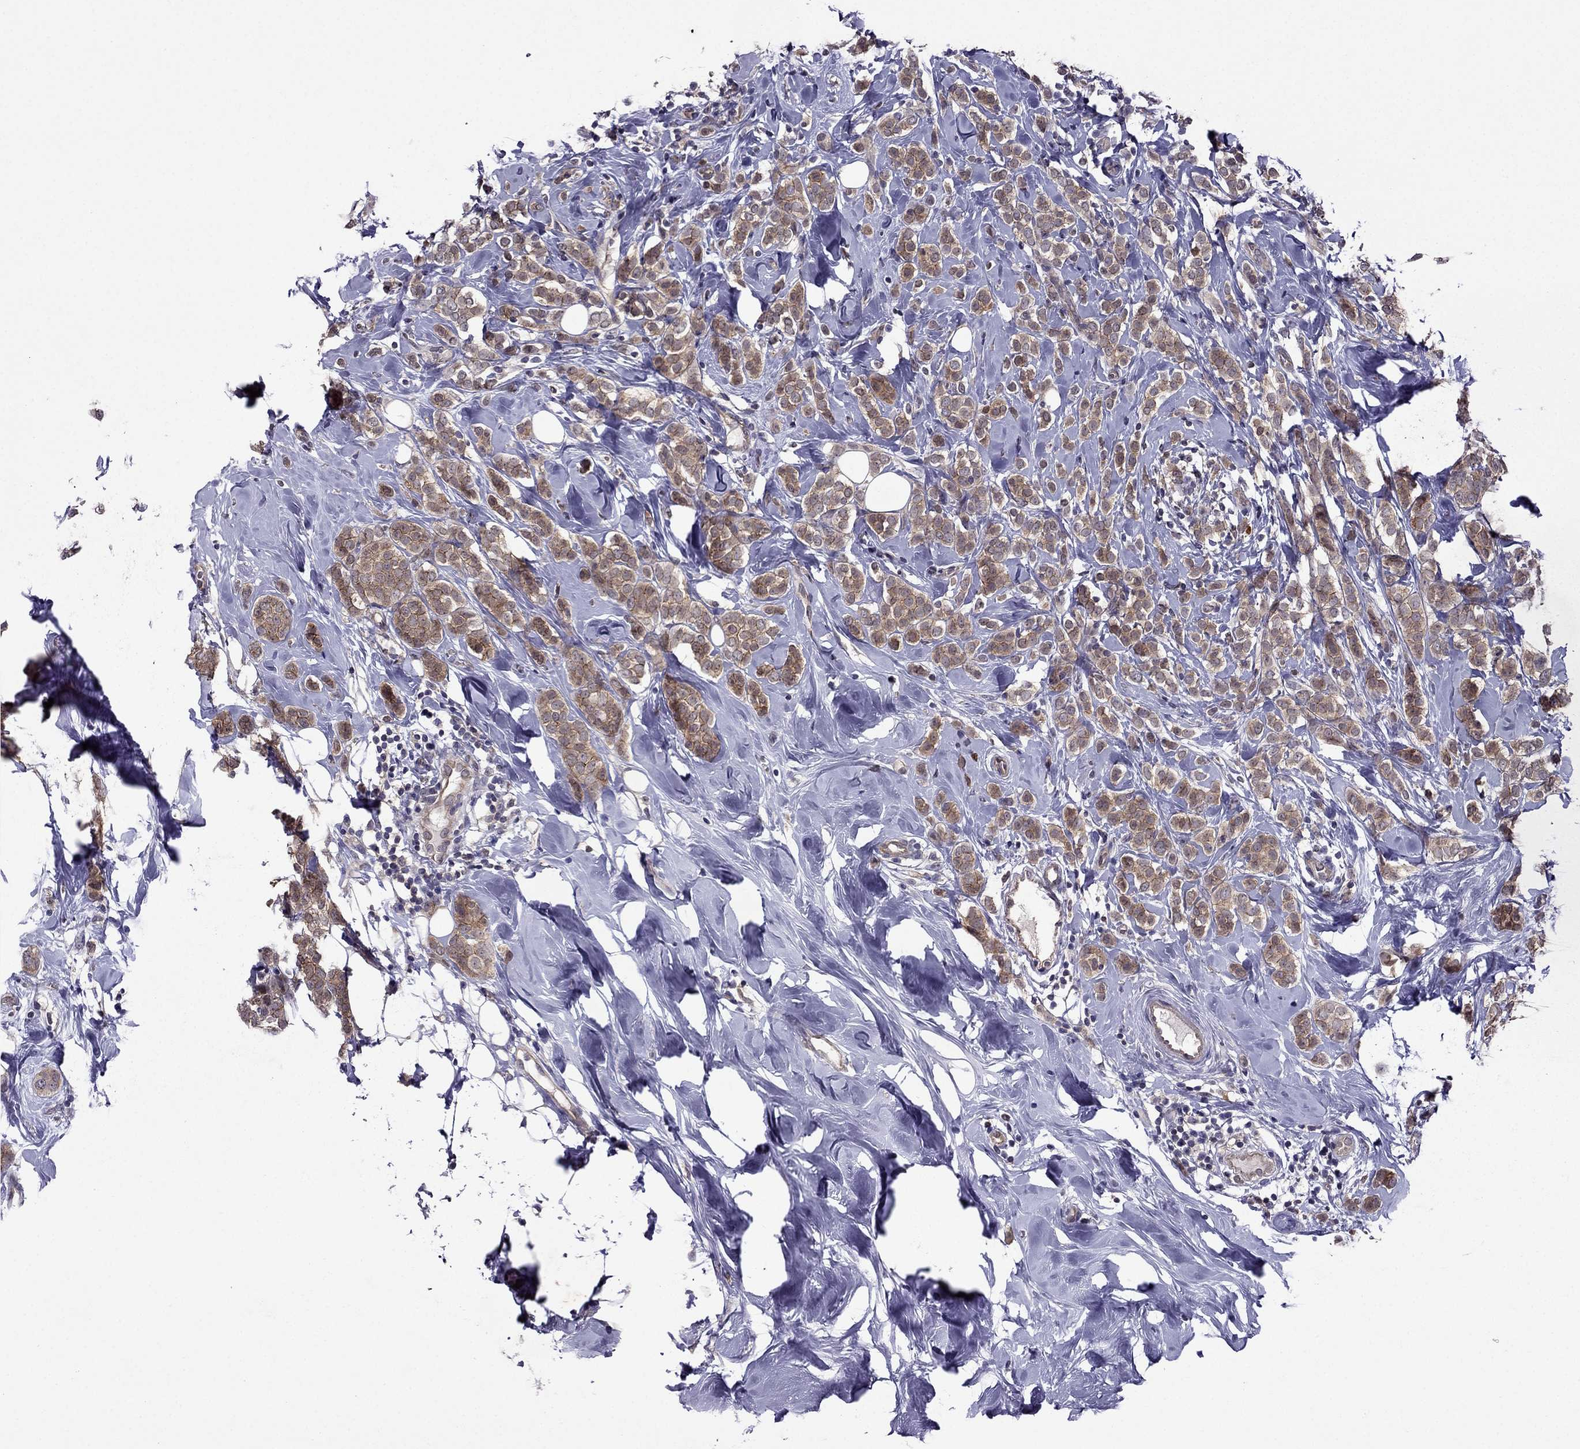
{"staining": {"intensity": "moderate", "quantity": ">75%", "location": "cytoplasmic/membranous"}, "tissue": "breast cancer", "cell_type": "Tumor cells", "image_type": "cancer", "snomed": [{"axis": "morphology", "description": "Lobular carcinoma"}, {"axis": "topography", "description": "Breast"}], "caption": "High-magnification brightfield microscopy of breast cancer (lobular carcinoma) stained with DAB (brown) and counterstained with hematoxylin (blue). tumor cells exhibit moderate cytoplasmic/membranous positivity is present in about>75% of cells.", "gene": "CDK5", "patient": {"sex": "female", "age": 49}}